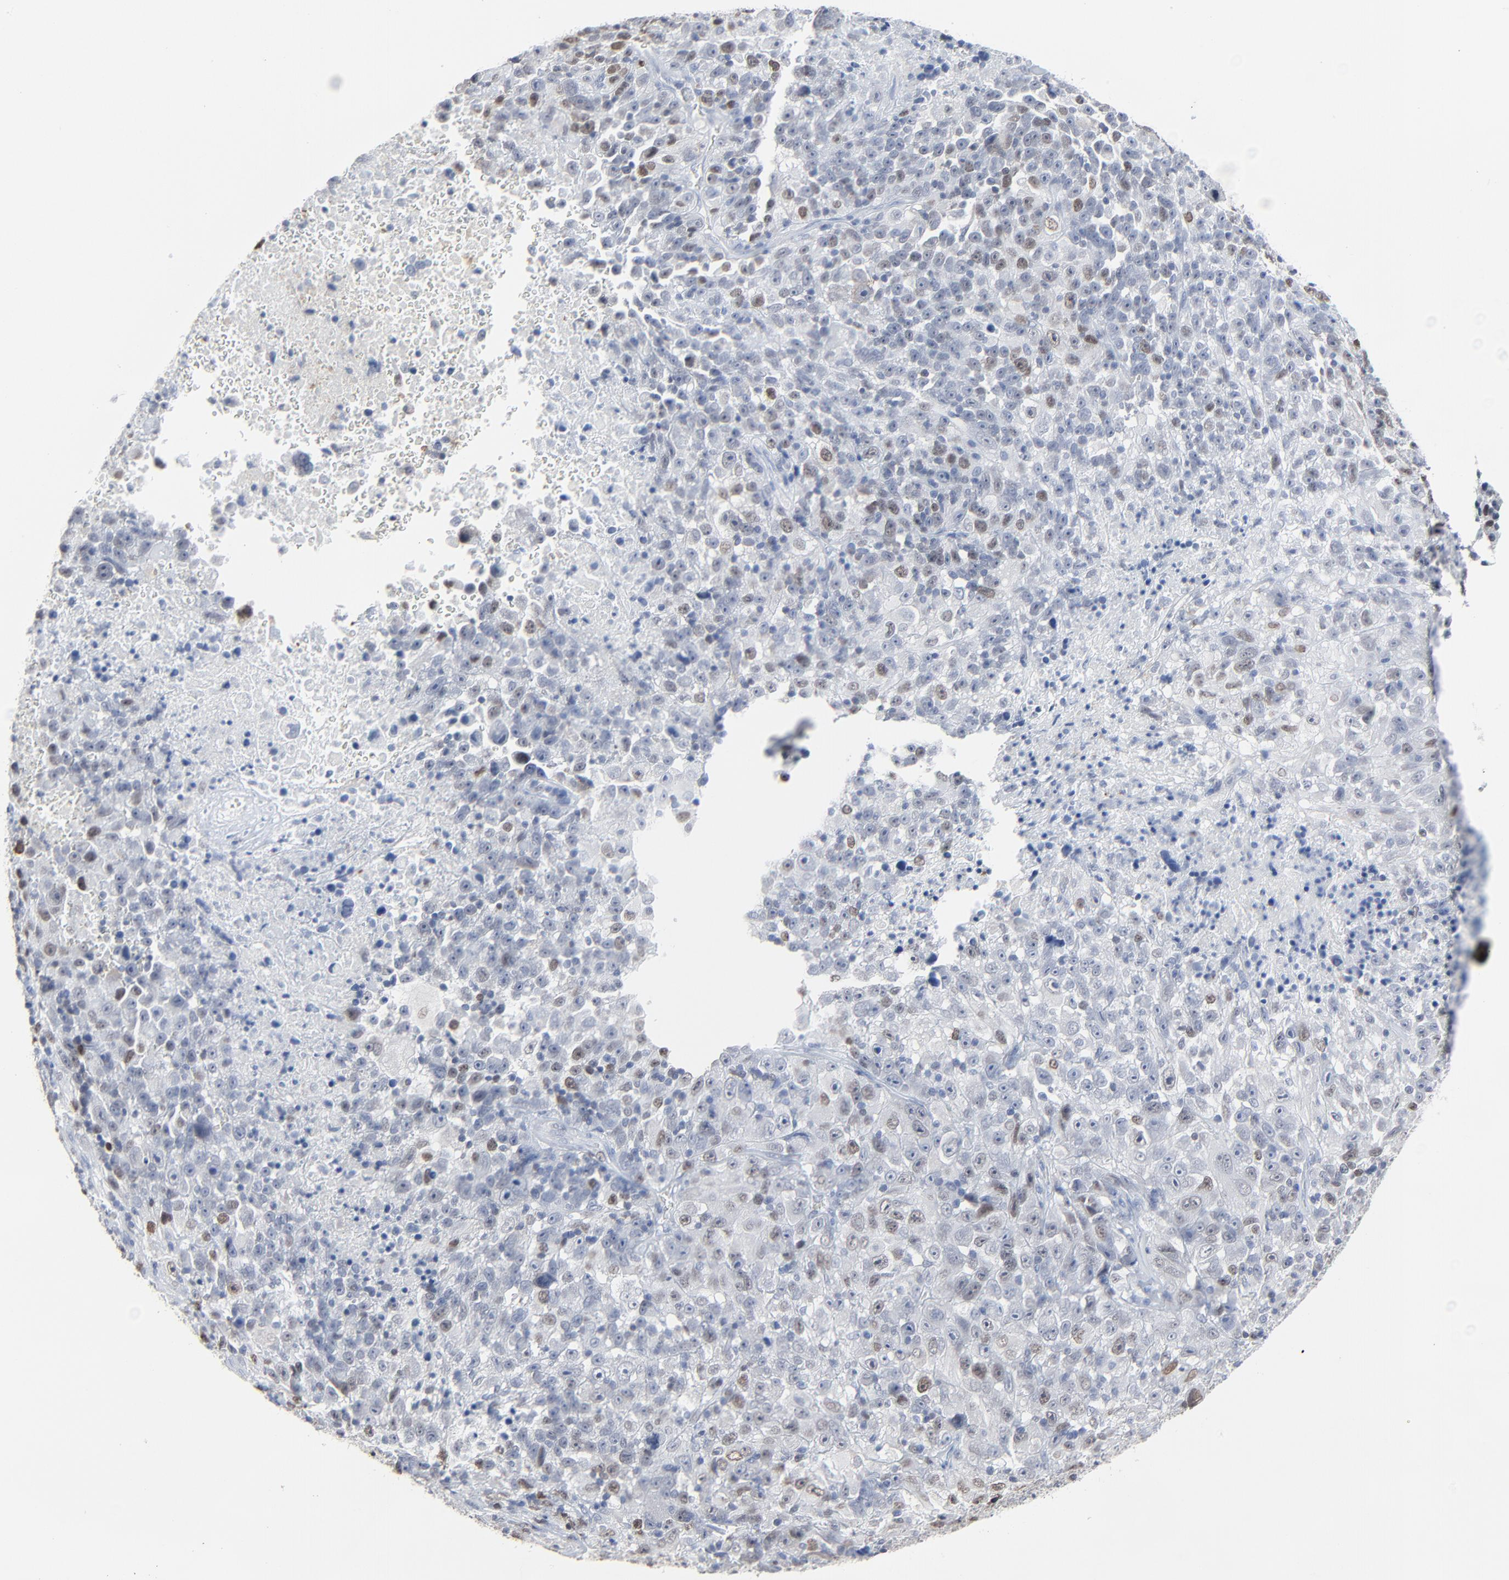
{"staining": {"intensity": "weak", "quantity": "<25%", "location": "nuclear"}, "tissue": "melanoma", "cell_type": "Tumor cells", "image_type": "cancer", "snomed": [{"axis": "morphology", "description": "Malignant melanoma, Metastatic site"}, {"axis": "topography", "description": "Cerebral cortex"}], "caption": "This is an immunohistochemistry (IHC) micrograph of malignant melanoma (metastatic site). There is no positivity in tumor cells.", "gene": "BIRC3", "patient": {"sex": "female", "age": 52}}